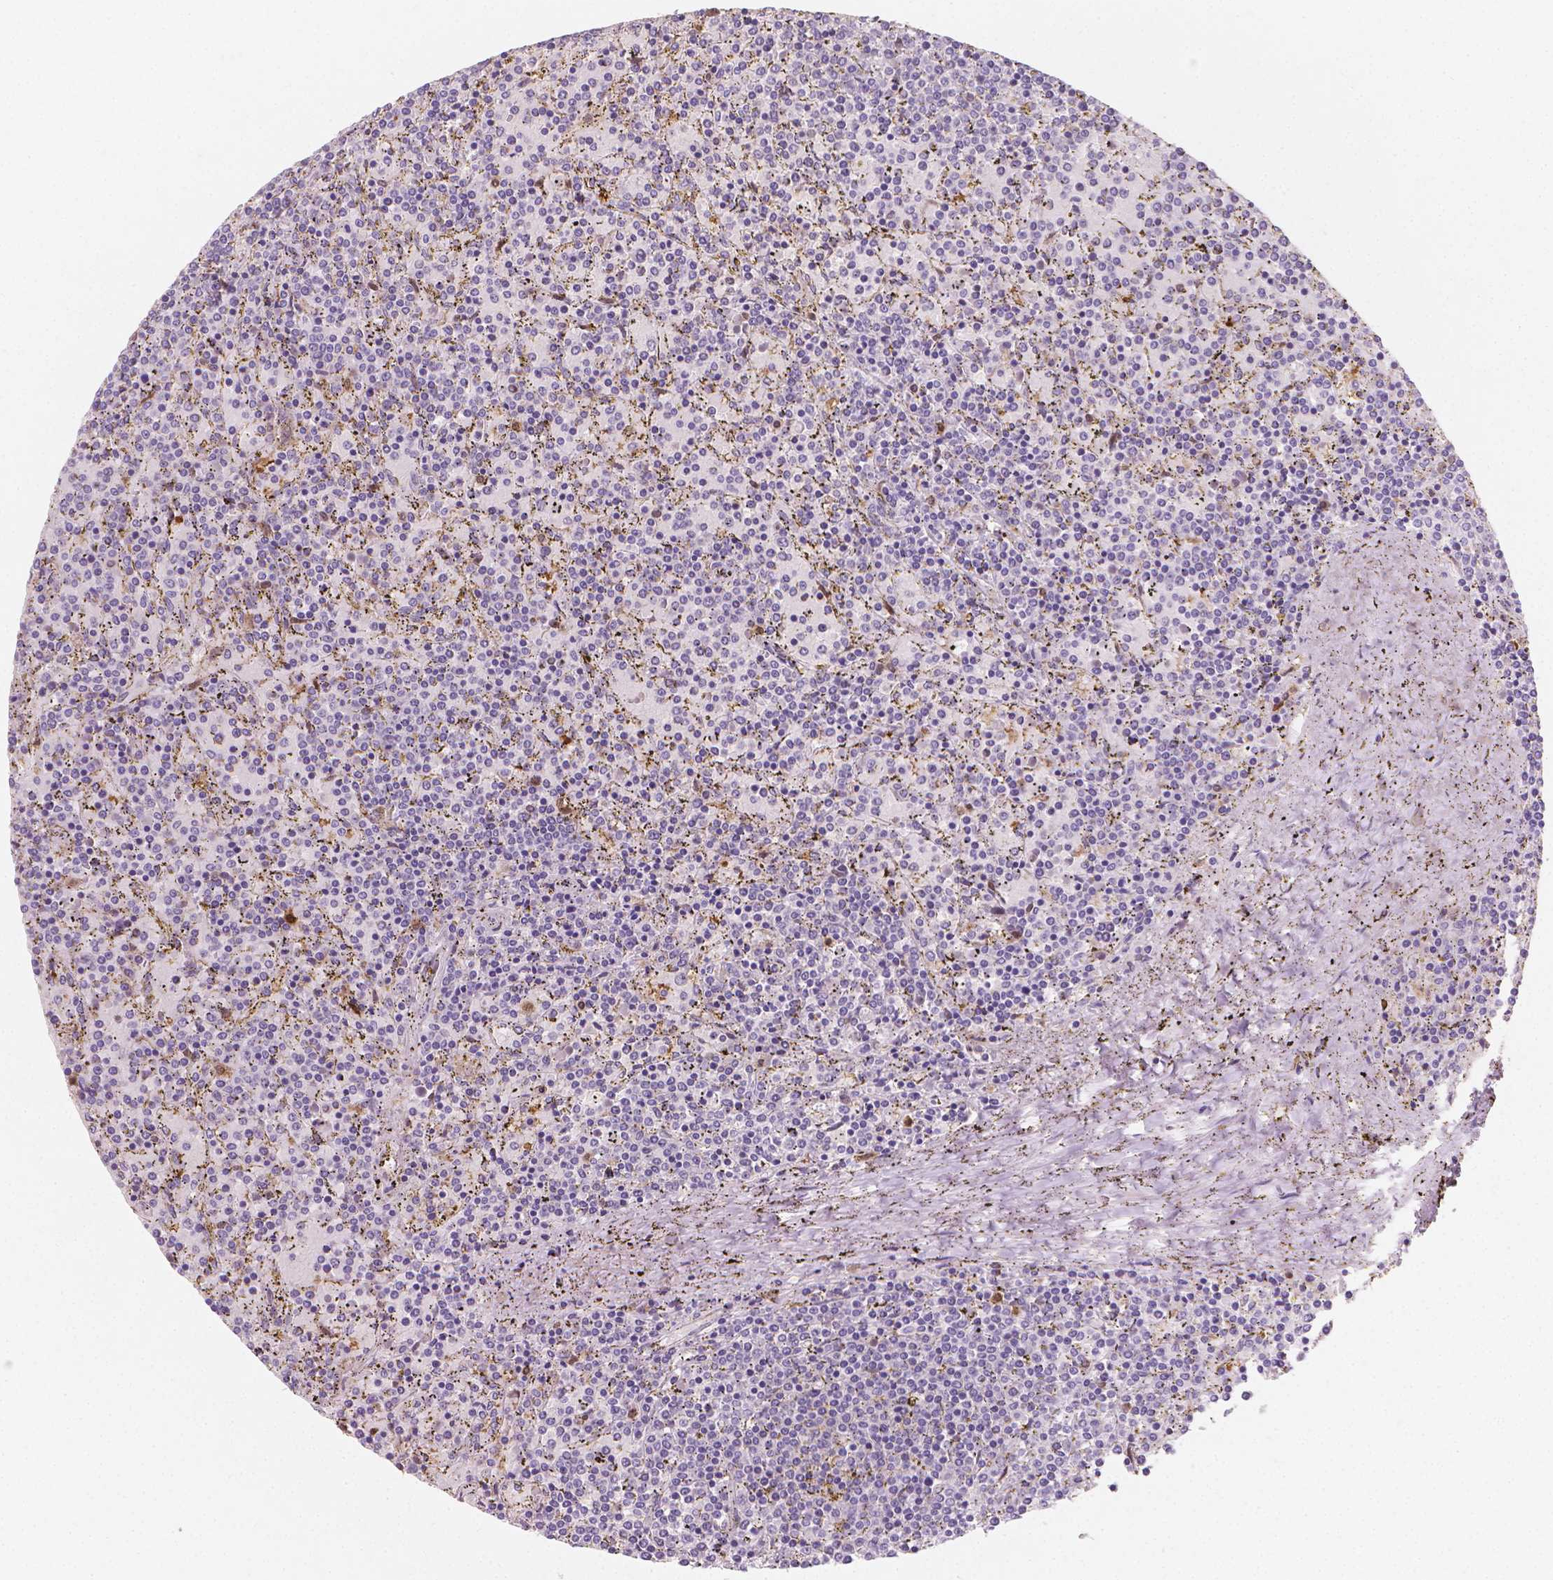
{"staining": {"intensity": "negative", "quantity": "none", "location": "none"}, "tissue": "lymphoma", "cell_type": "Tumor cells", "image_type": "cancer", "snomed": [{"axis": "morphology", "description": "Malignant lymphoma, non-Hodgkin's type, Low grade"}, {"axis": "topography", "description": "Spleen"}], "caption": "Immunohistochemistry (IHC) photomicrograph of neoplastic tissue: malignant lymphoma, non-Hodgkin's type (low-grade) stained with DAB (3,3'-diaminobenzidine) displays no significant protein staining in tumor cells.", "gene": "TNFAIP2", "patient": {"sex": "female", "age": 77}}